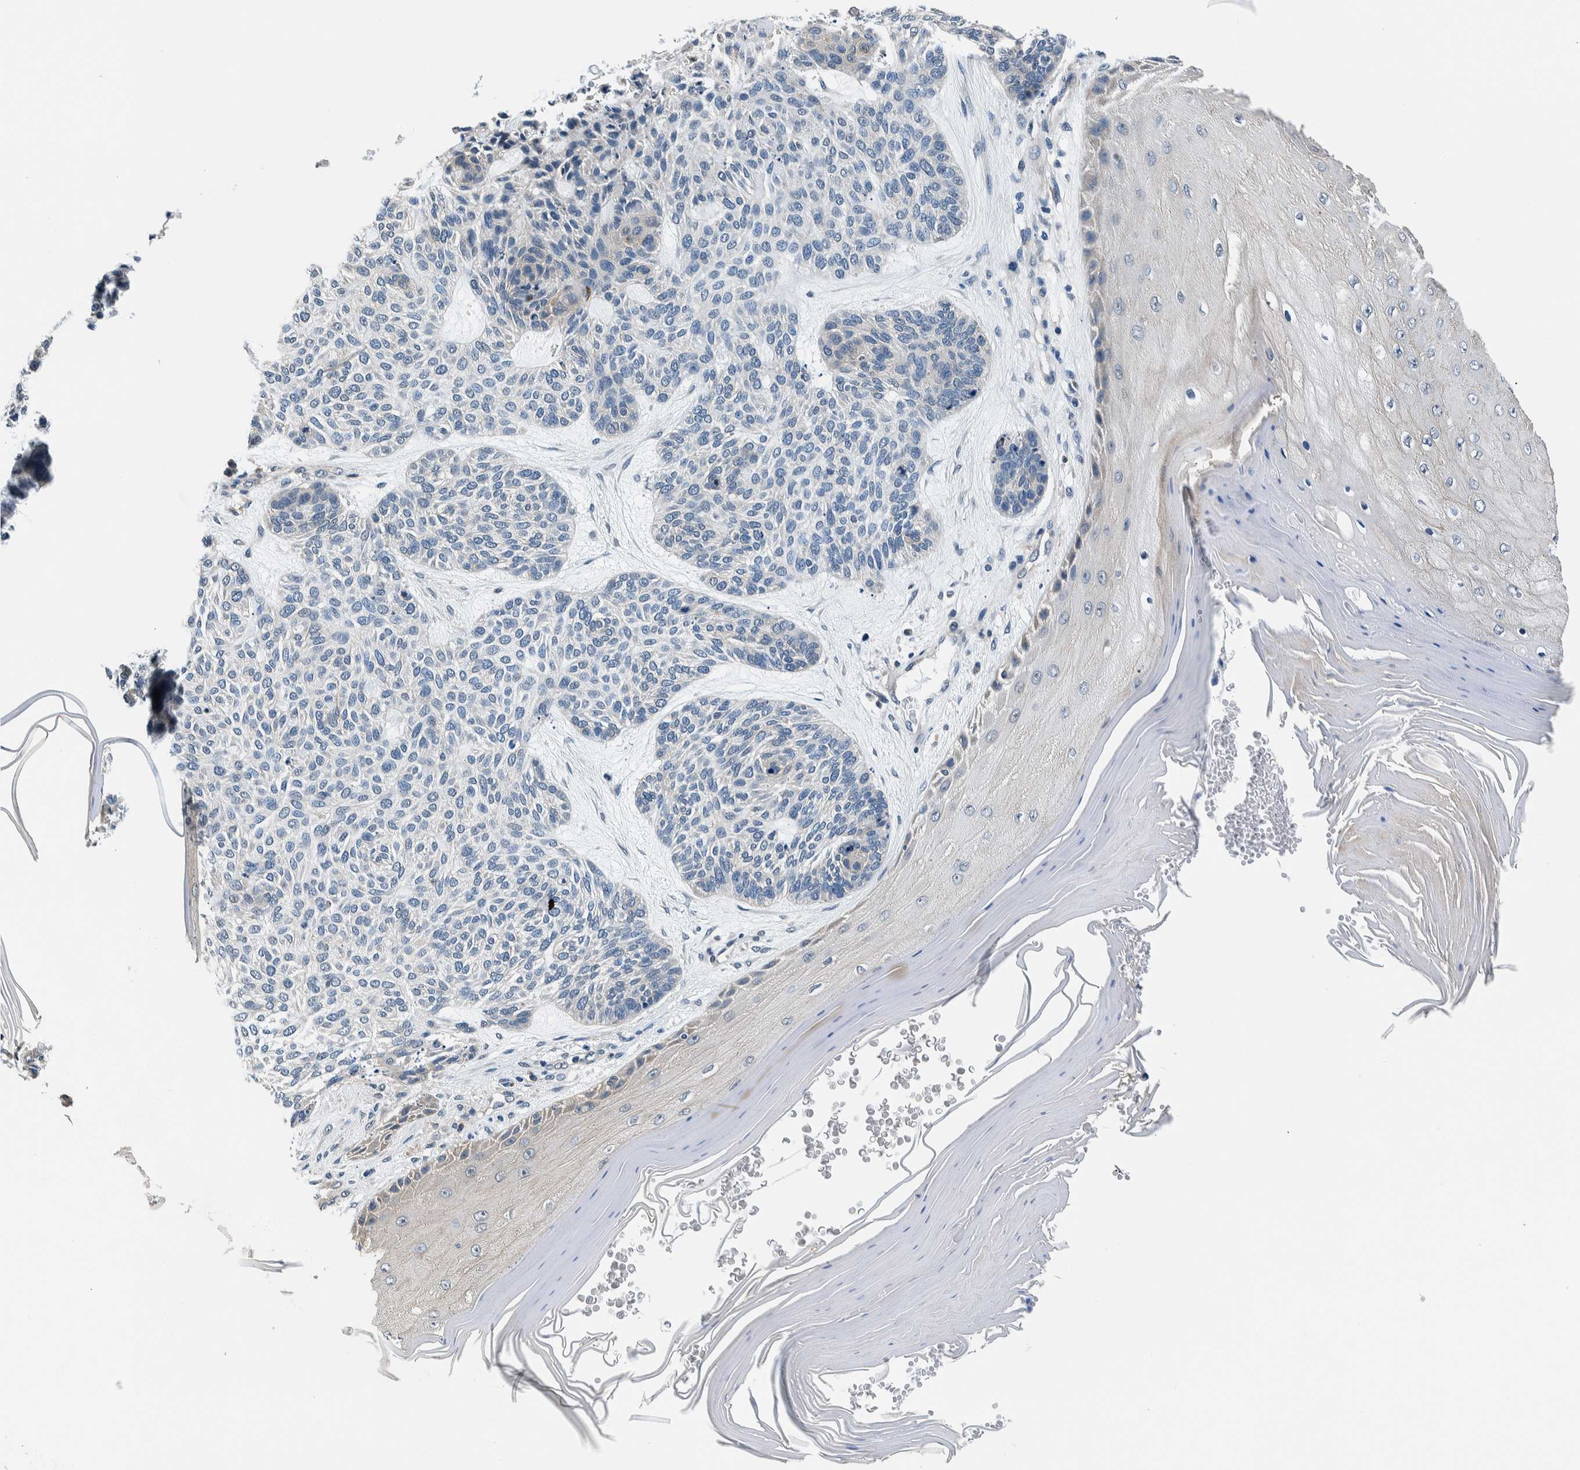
{"staining": {"intensity": "negative", "quantity": "none", "location": "none"}, "tissue": "skin cancer", "cell_type": "Tumor cells", "image_type": "cancer", "snomed": [{"axis": "morphology", "description": "Basal cell carcinoma"}, {"axis": "topography", "description": "Skin"}], "caption": "Tumor cells are negative for protein expression in human basal cell carcinoma (skin). (DAB (3,3'-diaminobenzidine) immunohistochemistry (IHC) visualized using brightfield microscopy, high magnification).", "gene": "NIBAN2", "patient": {"sex": "male", "age": 55}}